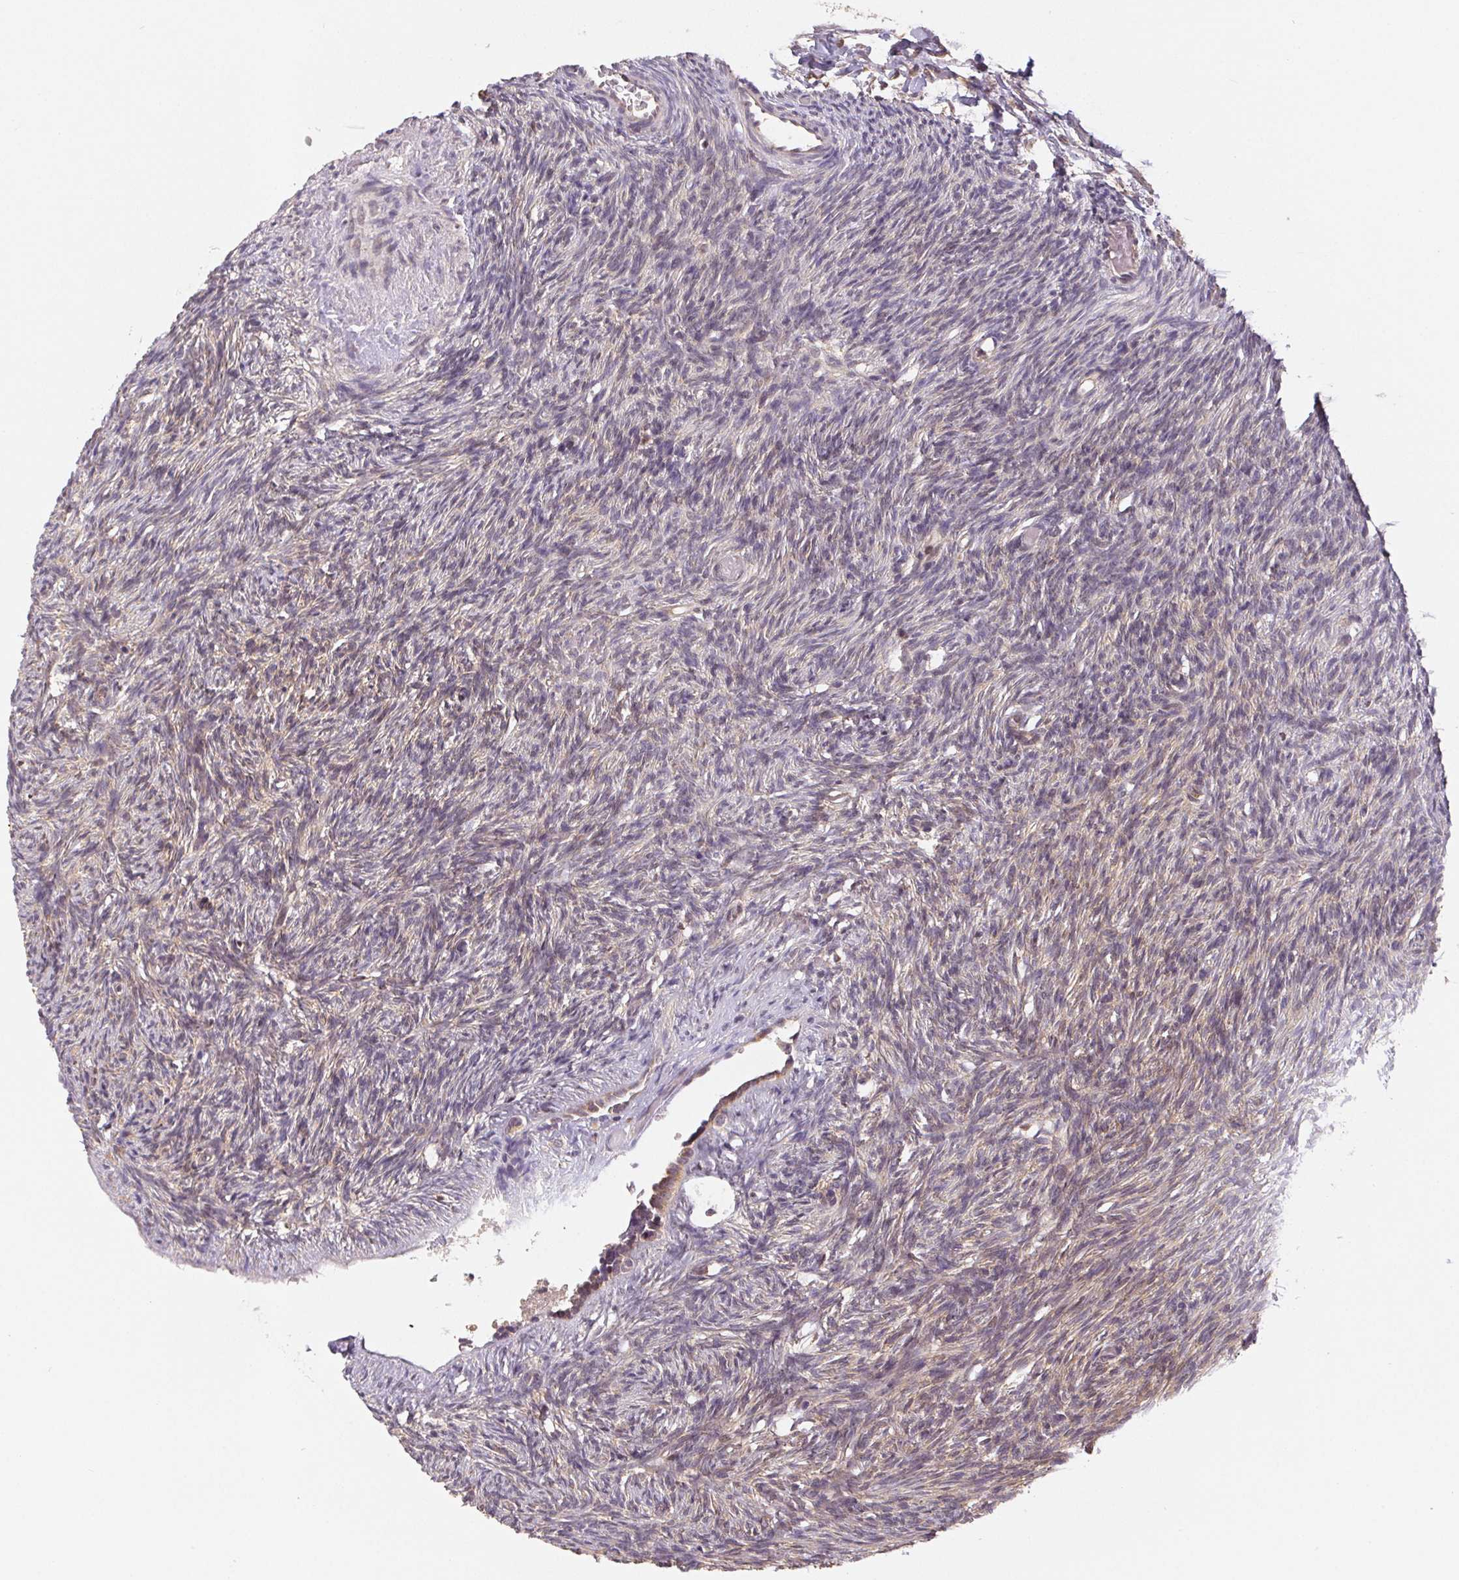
{"staining": {"intensity": "moderate", "quantity": ">75%", "location": "cytoplasmic/membranous"}, "tissue": "ovary", "cell_type": "Follicle cells", "image_type": "normal", "snomed": [{"axis": "morphology", "description": "Normal tissue, NOS"}, {"axis": "topography", "description": "Ovary"}], "caption": "The immunohistochemical stain labels moderate cytoplasmic/membranous positivity in follicle cells of normal ovary.", "gene": "MTHFD1L", "patient": {"sex": "female", "age": 33}}